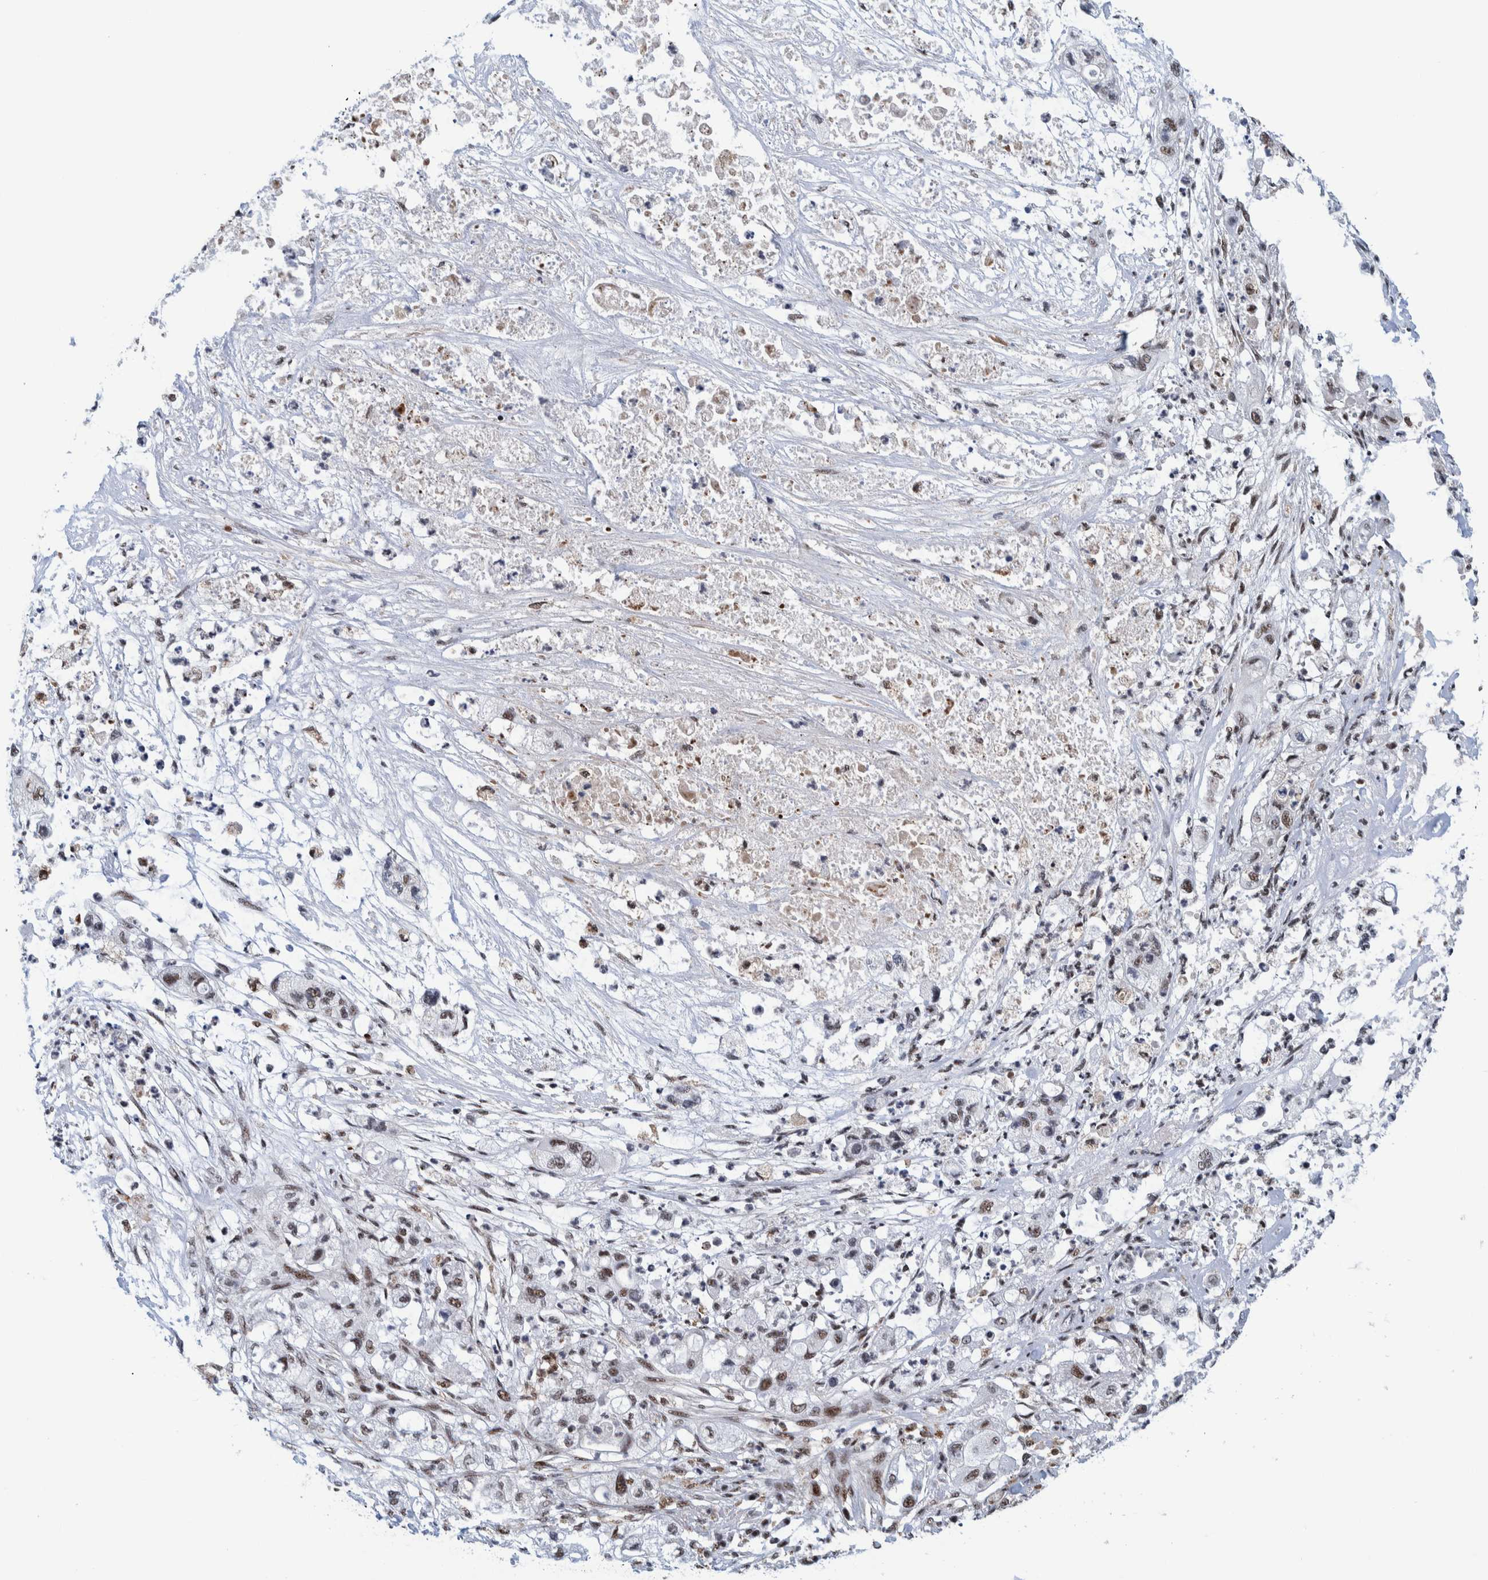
{"staining": {"intensity": "moderate", "quantity": ">75%", "location": "nuclear"}, "tissue": "pancreatic cancer", "cell_type": "Tumor cells", "image_type": "cancer", "snomed": [{"axis": "morphology", "description": "Adenocarcinoma, NOS"}, {"axis": "topography", "description": "Pancreas"}], "caption": "Immunohistochemical staining of human pancreatic cancer exhibits medium levels of moderate nuclear staining in approximately >75% of tumor cells. (Stains: DAB in brown, nuclei in blue, Microscopy: brightfield microscopy at high magnification).", "gene": "EFTUD2", "patient": {"sex": "female", "age": 78}}